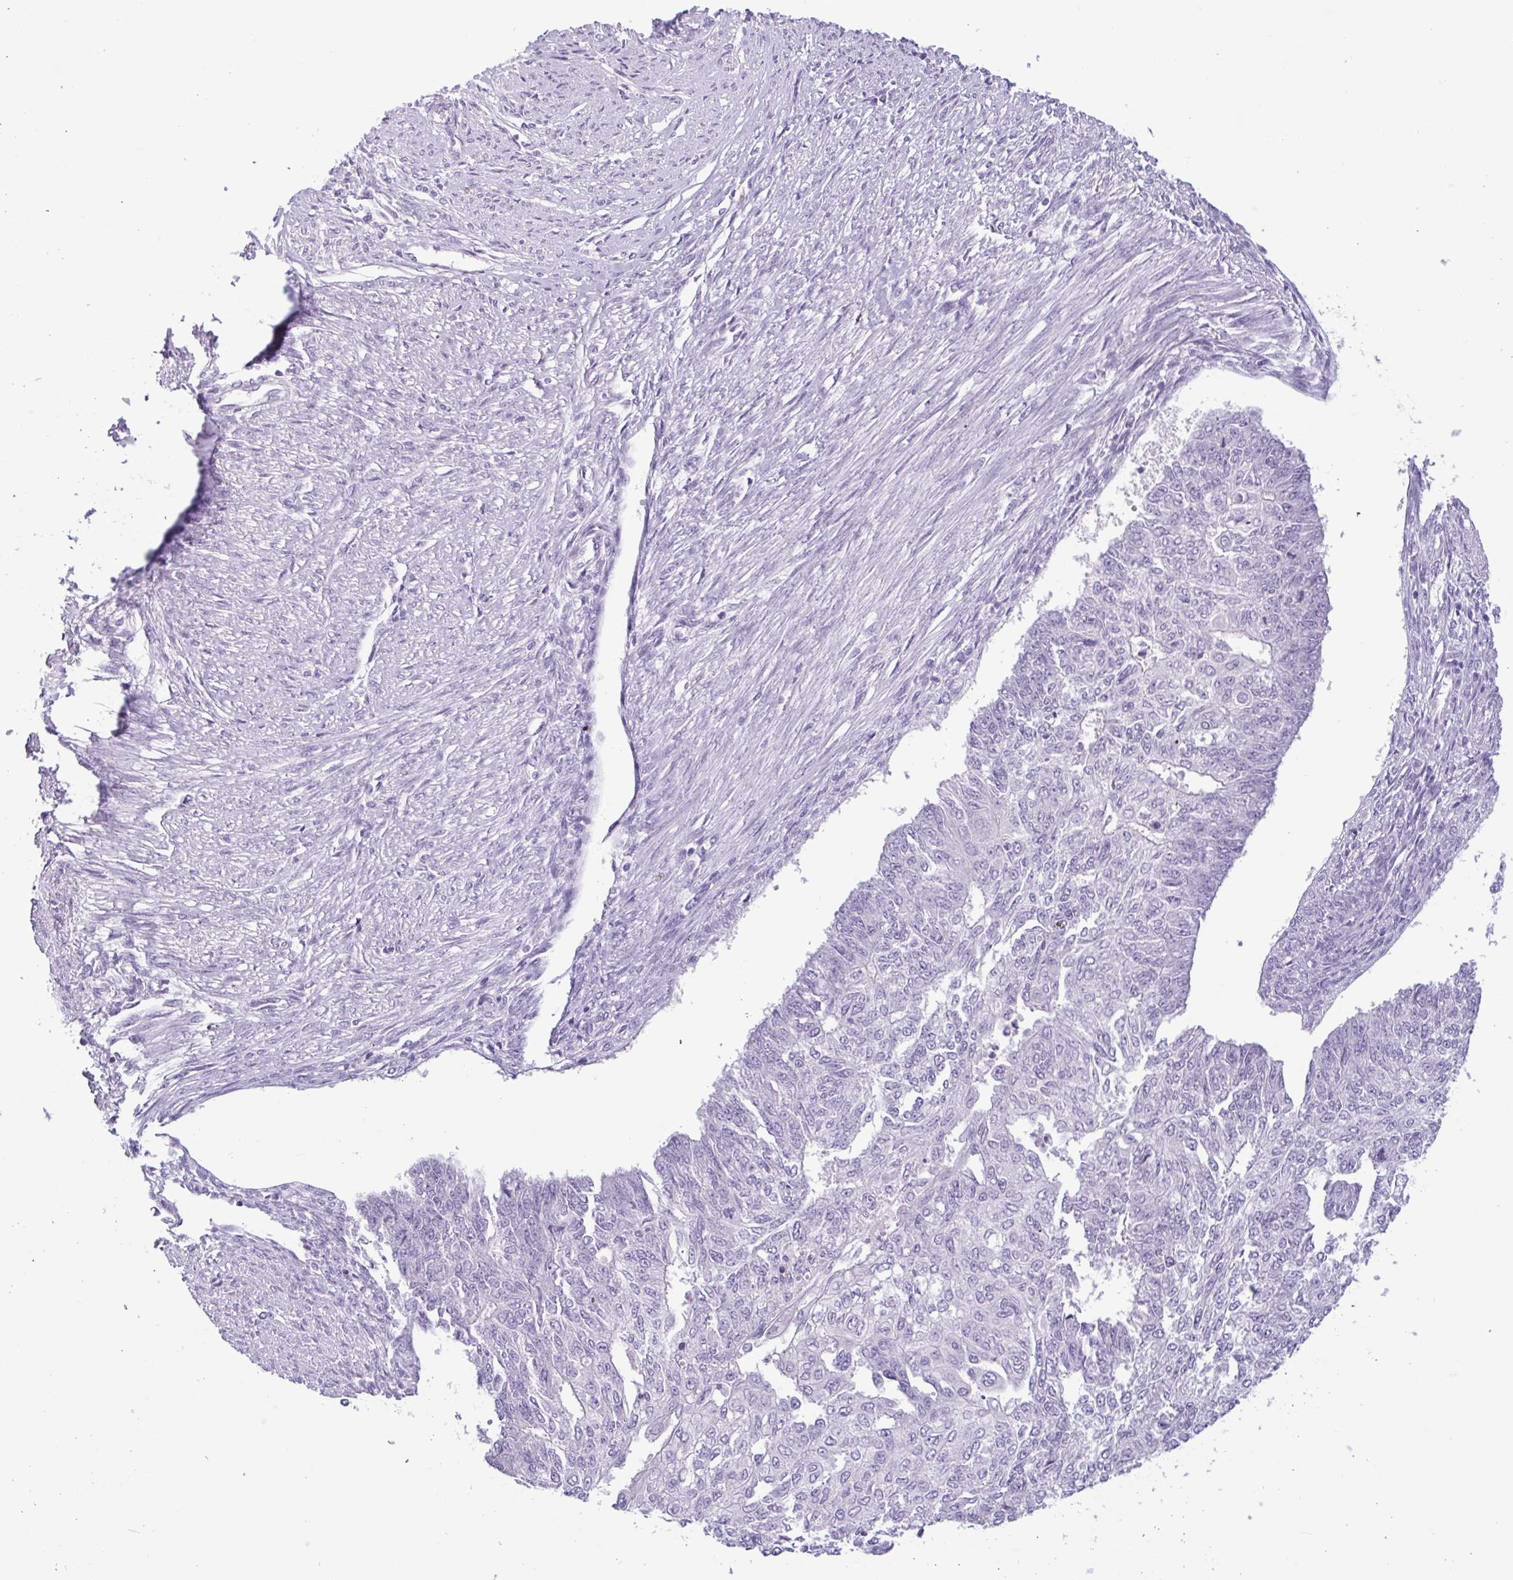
{"staining": {"intensity": "negative", "quantity": "none", "location": "none"}, "tissue": "endometrial cancer", "cell_type": "Tumor cells", "image_type": "cancer", "snomed": [{"axis": "morphology", "description": "Adenocarcinoma, NOS"}, {"axis": "topography", "description": "Endometrium"}], "caption": "An IHC histopathology image of endometrial cancer is shown. There is no staining in tumor cells of endometrial cancer.", "gene": "CTSE", "patient": {"sex": "female", "age": 32}}